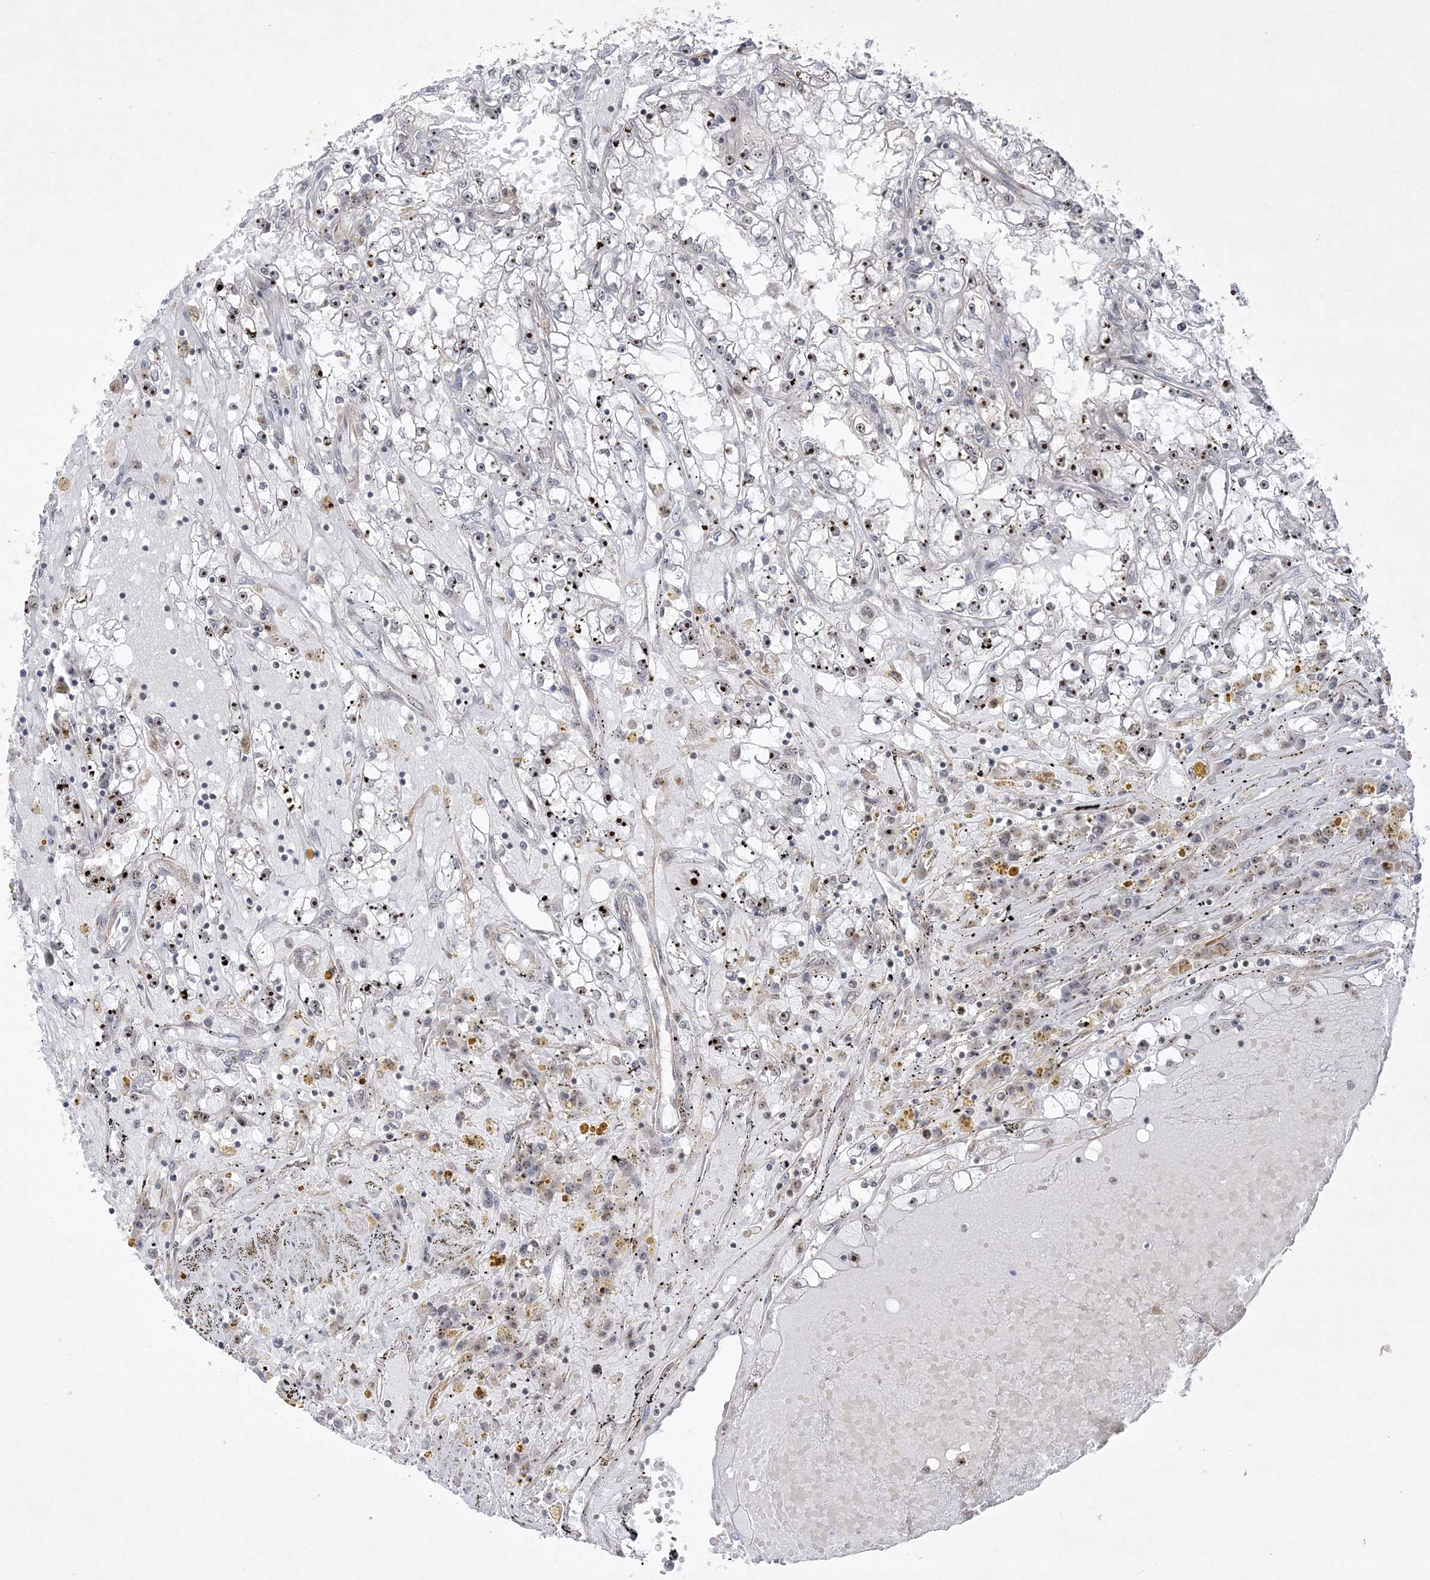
{"staining": {"intensity": "negative", "quantity": "none", "location": "none"}, "tissue": "renal cancer", "cell_type": "Tumor cells", "image_type": "cancer", "snomed": [{"axis": "morphology", "description": "Adenocarcinoma, NOS"}, {"axis": "topography", "description": "Kidney"}], "caption": "The micrograph shows no staining of tumor cells in renal cancer (adenocarcinoma). (DAB IHC visualized using brightfield microscopy, high magnification).", "gene": "NPM3", "patient": {"sex": "male", "age": 56}}